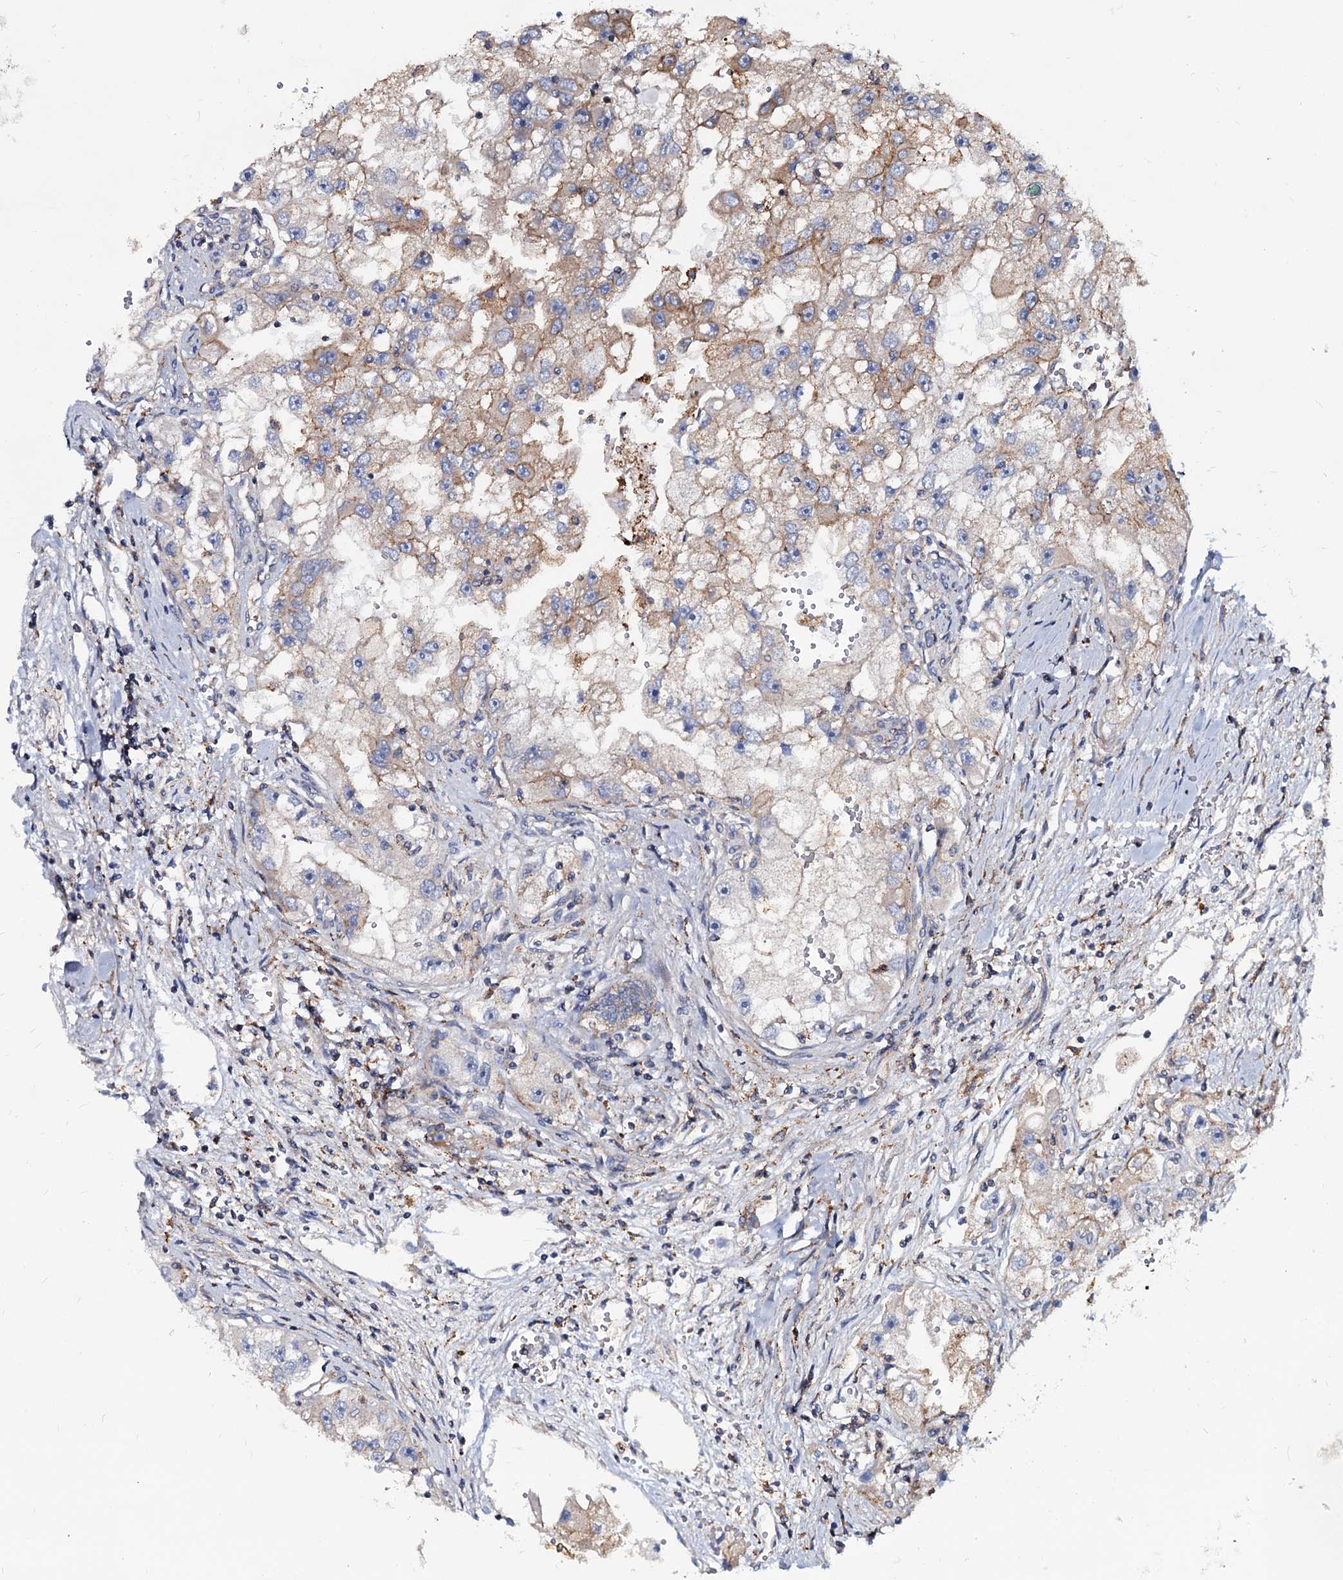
{"staining": {"intensity": "weak", "quantity": "25%-75%", "location": "cytoplasmic/membranous"}, "tissue": "renal cancer", "cell_type": "Tumor cells", "image_type": "cancer", "snomed": [{"axis": "morphology", "description": "Adenocarcinoma, NOS"}, {"axis": "topography", "description": "Kidney"}], "caption": "Tumor cells reveal low levels of weak cytoplasmic/membranous staining in approximately 25%-75% of cells in renal cancer (adenocarcinoma). Nuclei are stained in blue.", "gene": "PSEN1", "patient": {"sex": "male", "age": 63}}